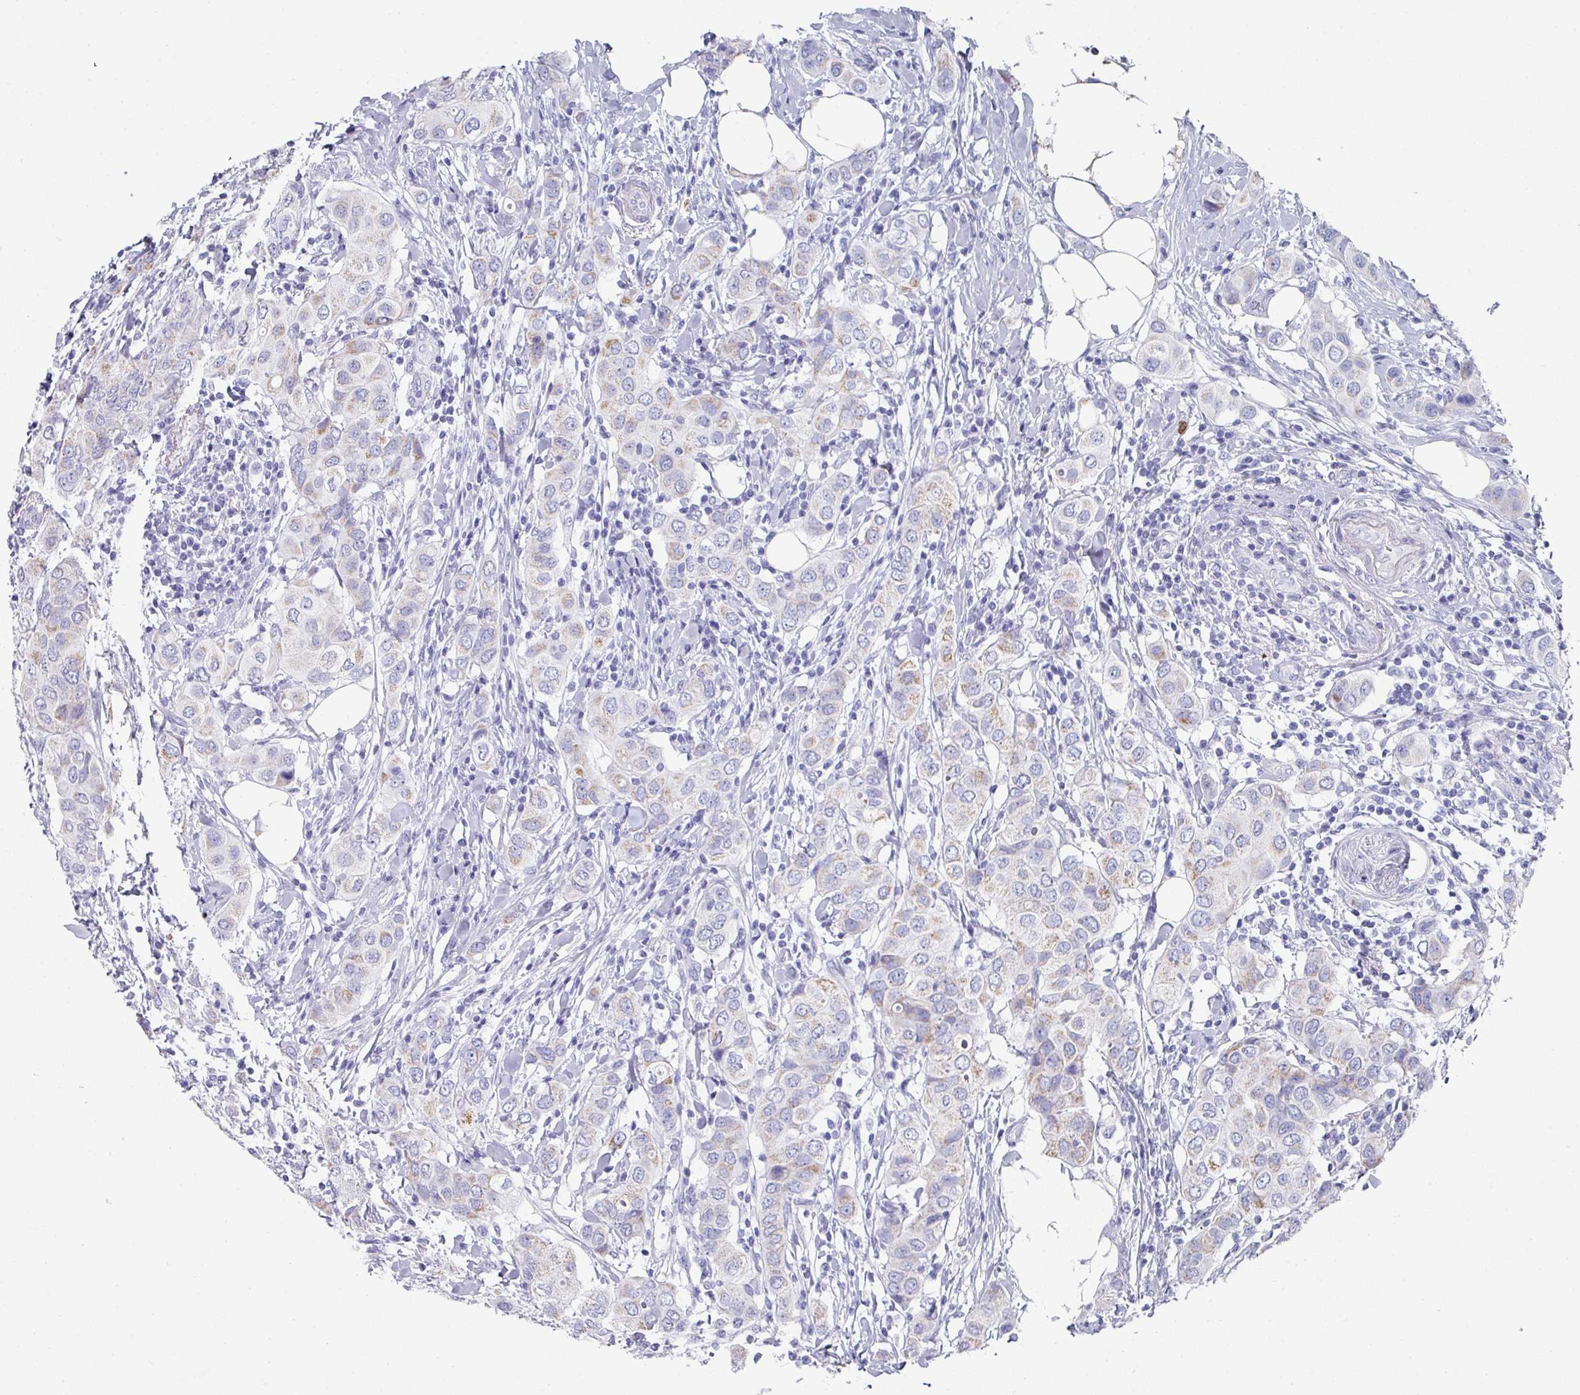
{"staining": {"intensity": "weak", "quantity": "<25%", "location": "cytoplasmic/membranous"}, "tissue": "breast cancer", "cell_type": "Tumor cells", "image_type": "cancer", "snomed": [{"axis": "morphology", "description": "Lobular carcinoma"}, {"axis": "topography", "description": "Breast"}], "caption": "Image shows no protein staining in tumor cells of breast lobular carcinoma tissue.", "gene": "SETBP1", "patient": {"sex": "female", "age": 51}}